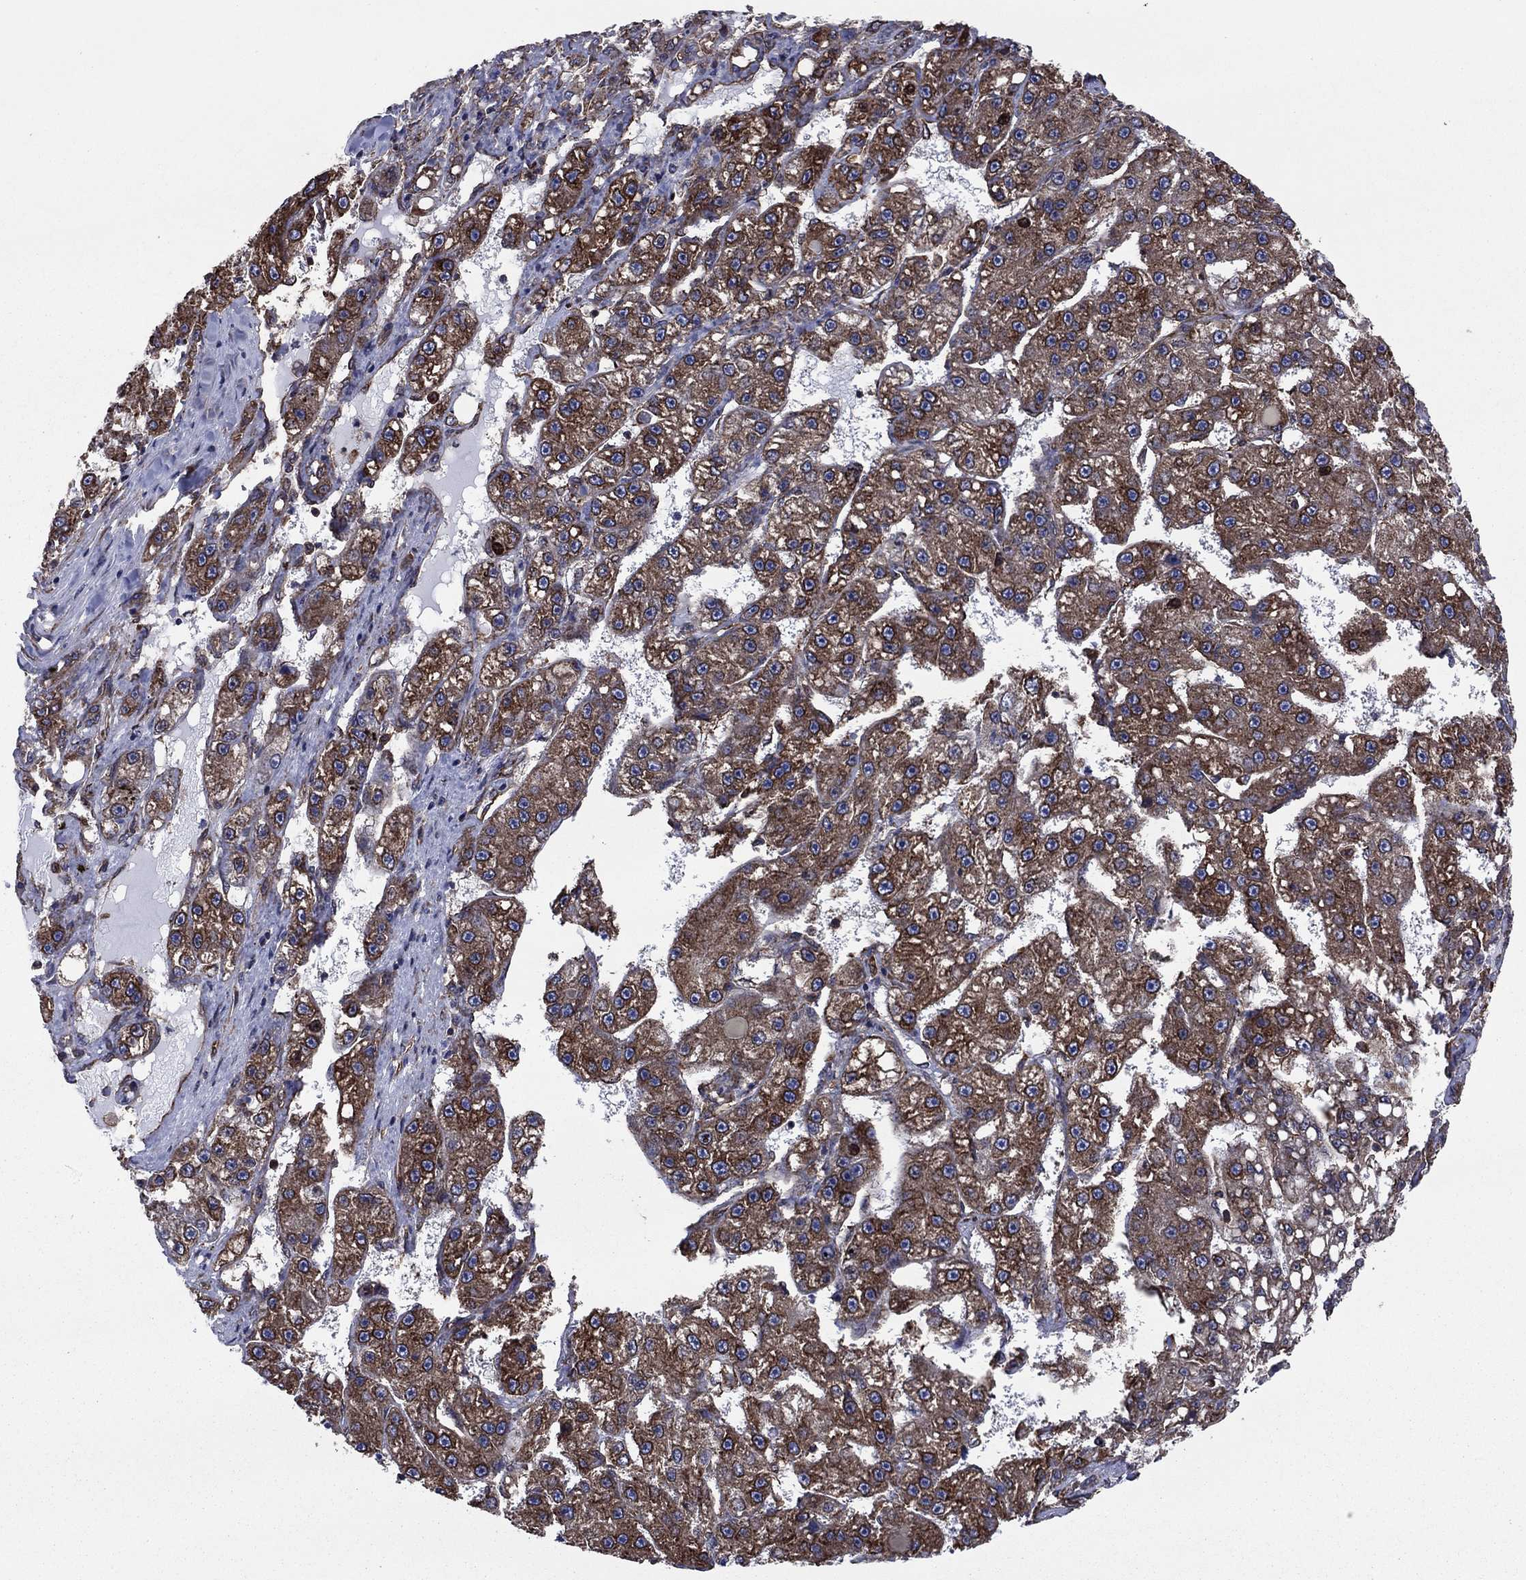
{"staining": {"intensity": "strong", "quantity": "25%-75%", "location": "cytoplasmic/membranous"}, "tissue": "liver cancer", "cell_type": "Tumor cells", "image_type": "cancer", "snomed": [{"axis": "morphology", "description": "Carcinoma, Hepatocellular, NOS"}, {"axis": "topography", "description": "Liver"}], "caption": "Immunohistochemistry of liver cancer (hepatocellular carcinoma) displays high levels of strong cytoplasmic/membranous staining in about 25%-75% of tumor cells. The staining was performed using DAB, with brown indicating positive protein expression. Nuclei are stained blue with hematoxylin.", "gene": "YBX1", "patient": {"sex": "female", "age": 65}}